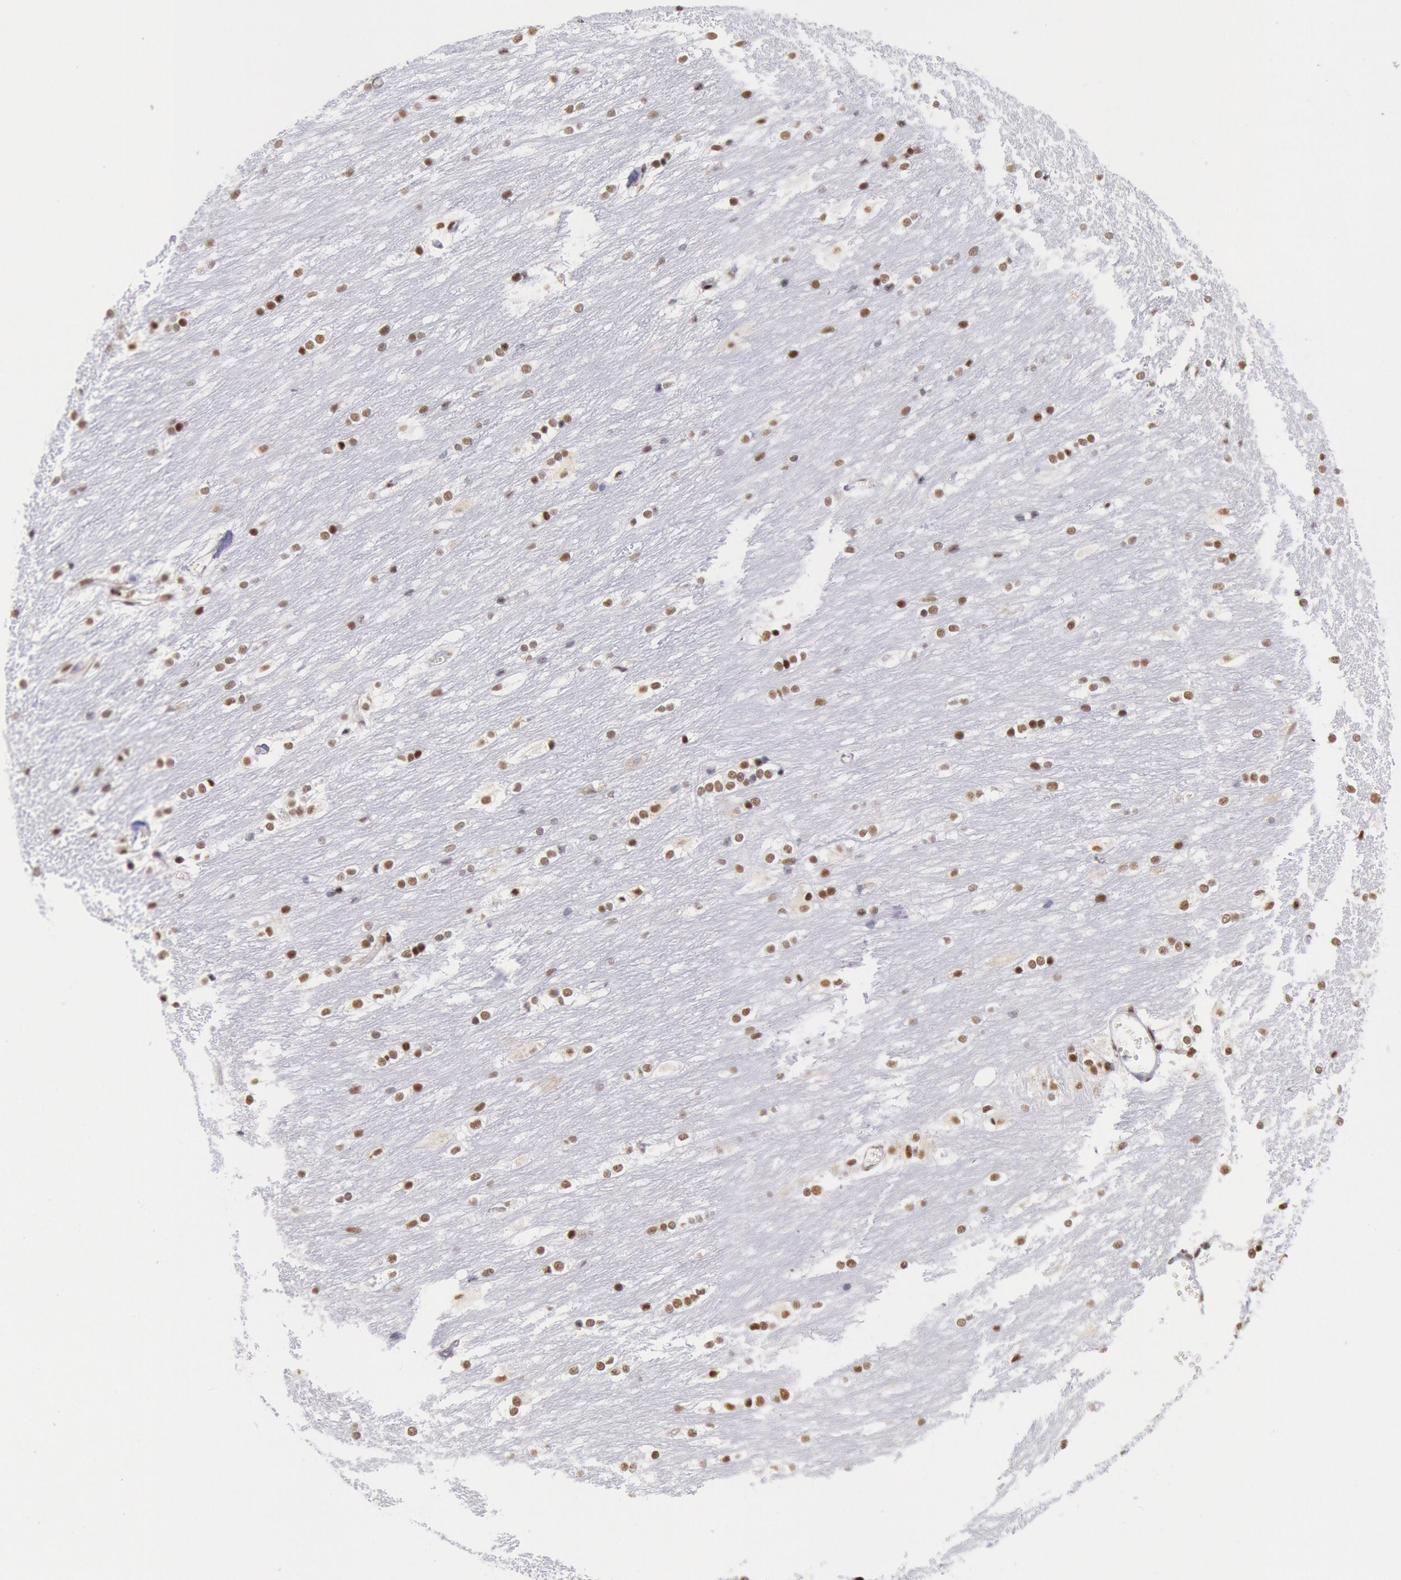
{"staining": {"intensity": "strong", "quantity": ">75%", "location": "nuclear"}, "tissue": "caudate", "cell_type": "Glial cells", "image_type": "normal", "snomed": [{"axis": "morphology", "description": "Normal tissue, NOS"}, {"axis": "topography", "description": "Lateral ventricle wall"}], "caption": "Strong nuclear expression is identified in about >75% of glial cells in unremarkable caudate. Immunohistochemistry (ihc) stains the protein of interest in brown and the nuclei are stained blue.", "gene": "SNRPD3", "patient": {"sex": "female", "age": 19}}